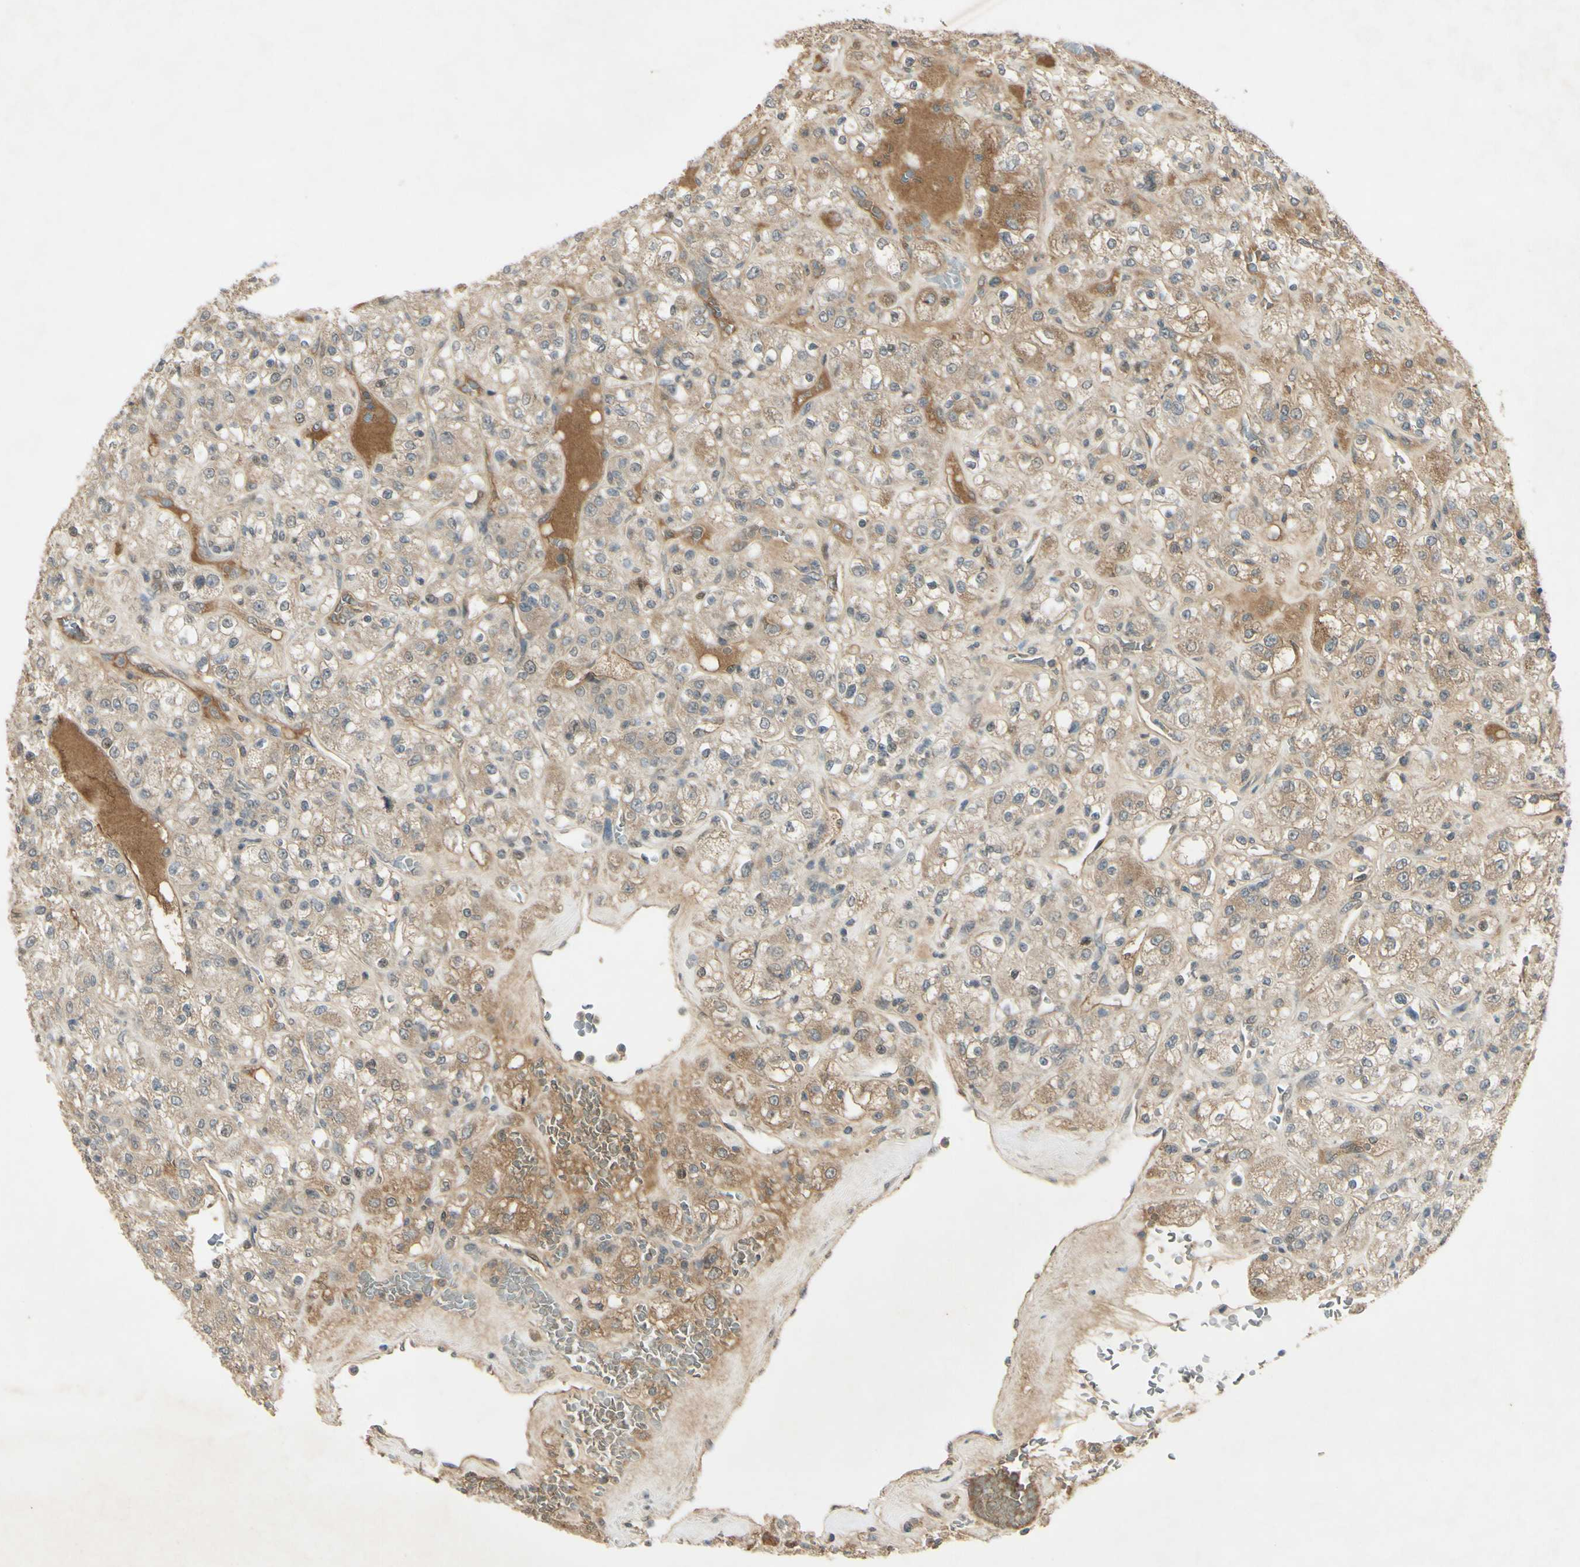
{"staining": {"intensity": "weak", "quantity": ">75%", "location": "cytoplasmic/membranous"}, "tissue": "renal cancer", "cell_type": "Tumor cells", "image_type": "cancer", "snomed": [{"axis": "morphology", "description": "Normal tissue, NOS"}, {"axis": "morphology", "description": "Adenocarcinoma, NOS"}, {"axis": "topography", "description": "Kidney"}], "caption": "A histopathology image showing weak cytoplasmic/membranous staining in about >75% of tumor cells in renal cancer, as visualized by brown immunohistochemical staining.", "gene": "RAD18", "patient": {"sex": "female", "age": 72}}